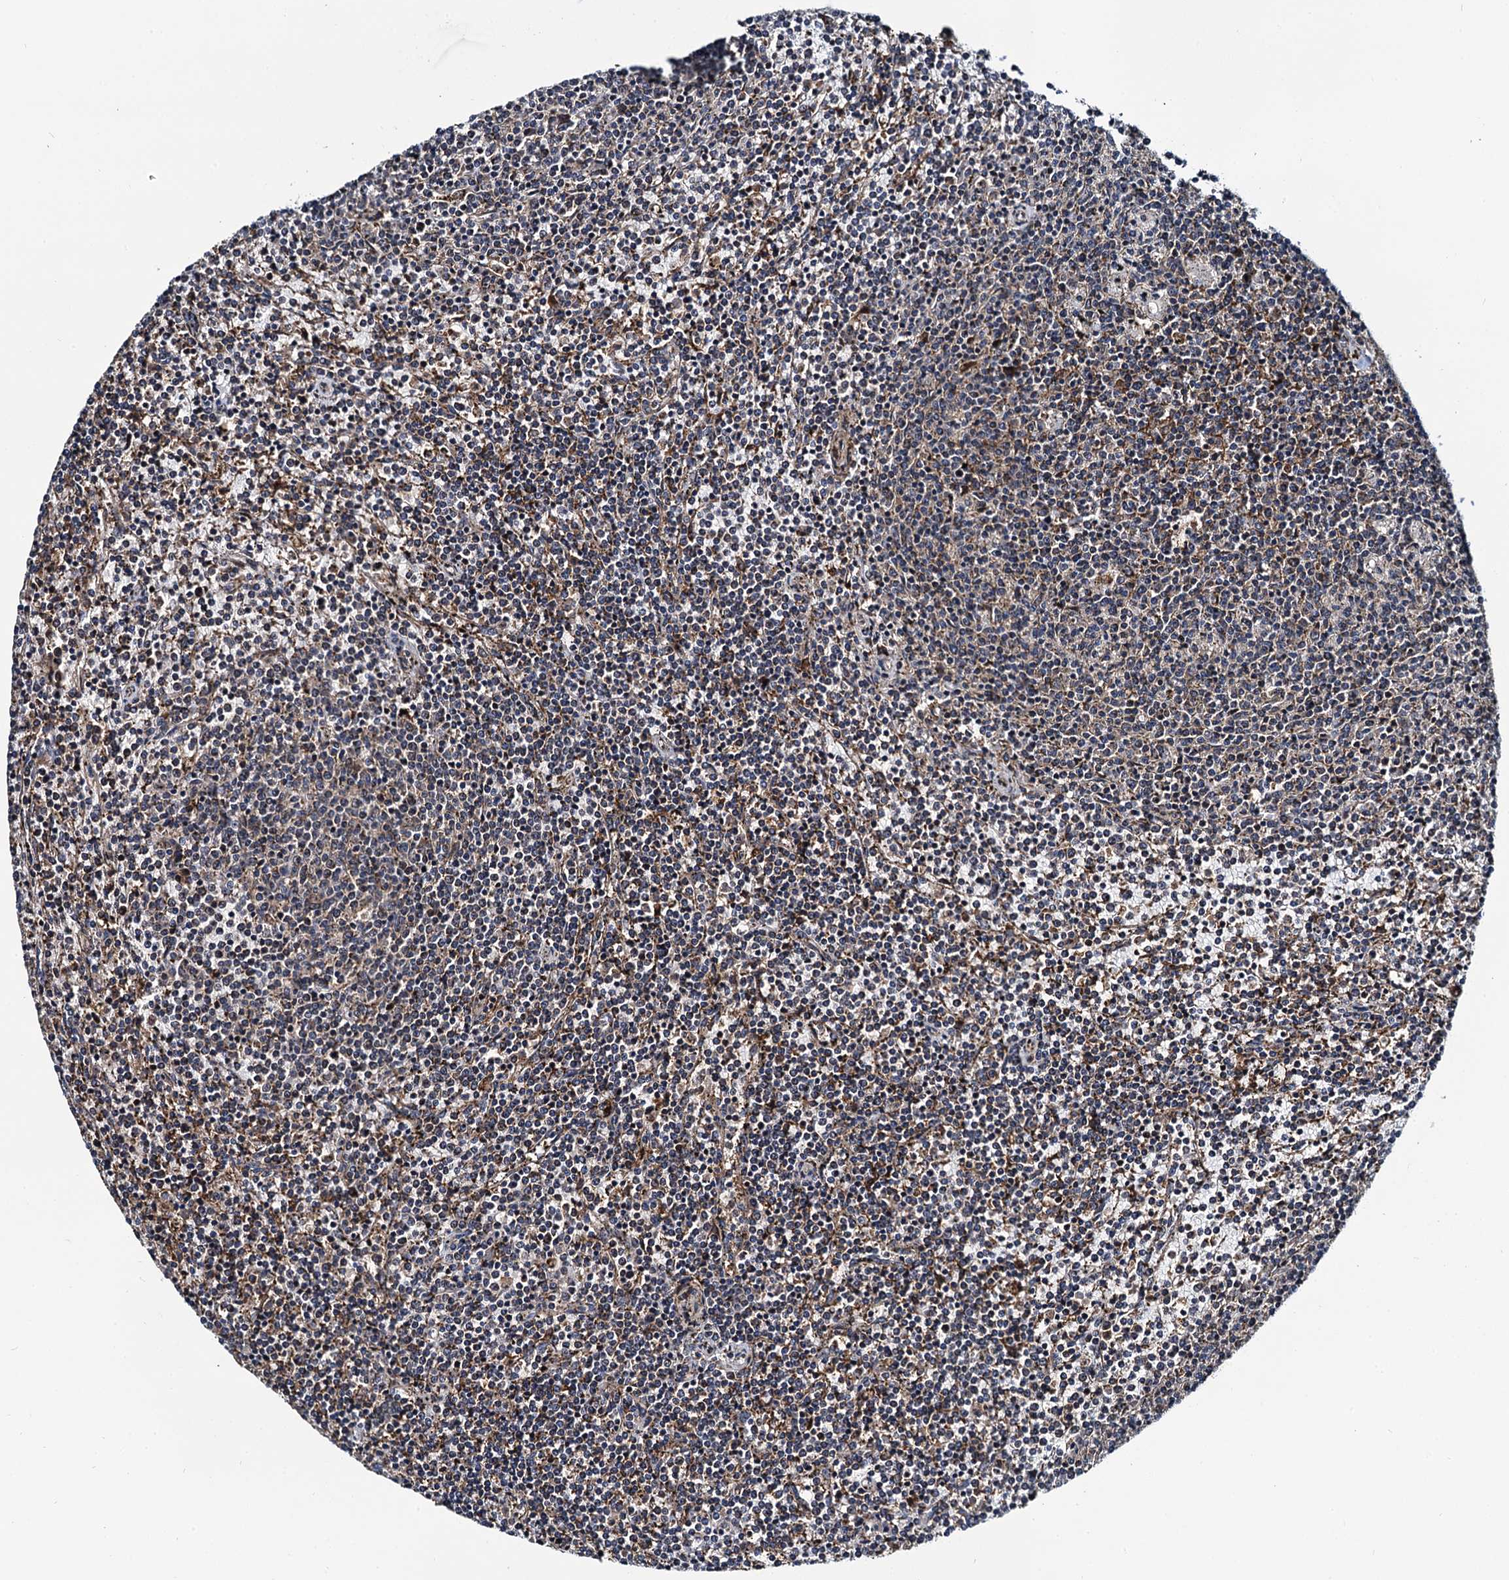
{"staining": {"intensity": "negative", "quantity": "none", "location": "none"}, "tissue": "lymphoma", "cell_type": "Tumor cells", "image_type": "cancer", "snomed": [{"axis": "morphology", "description": "Malignant lymphoma, non-Hodgkin's type, Low grade"}, {"axis": "topography", "description": "Spleen"}], "caption": "Tumor cells show no significant expression in lymphoma.", "gene": "NEK1", "patient": {"sex": "female", "age": 50}}